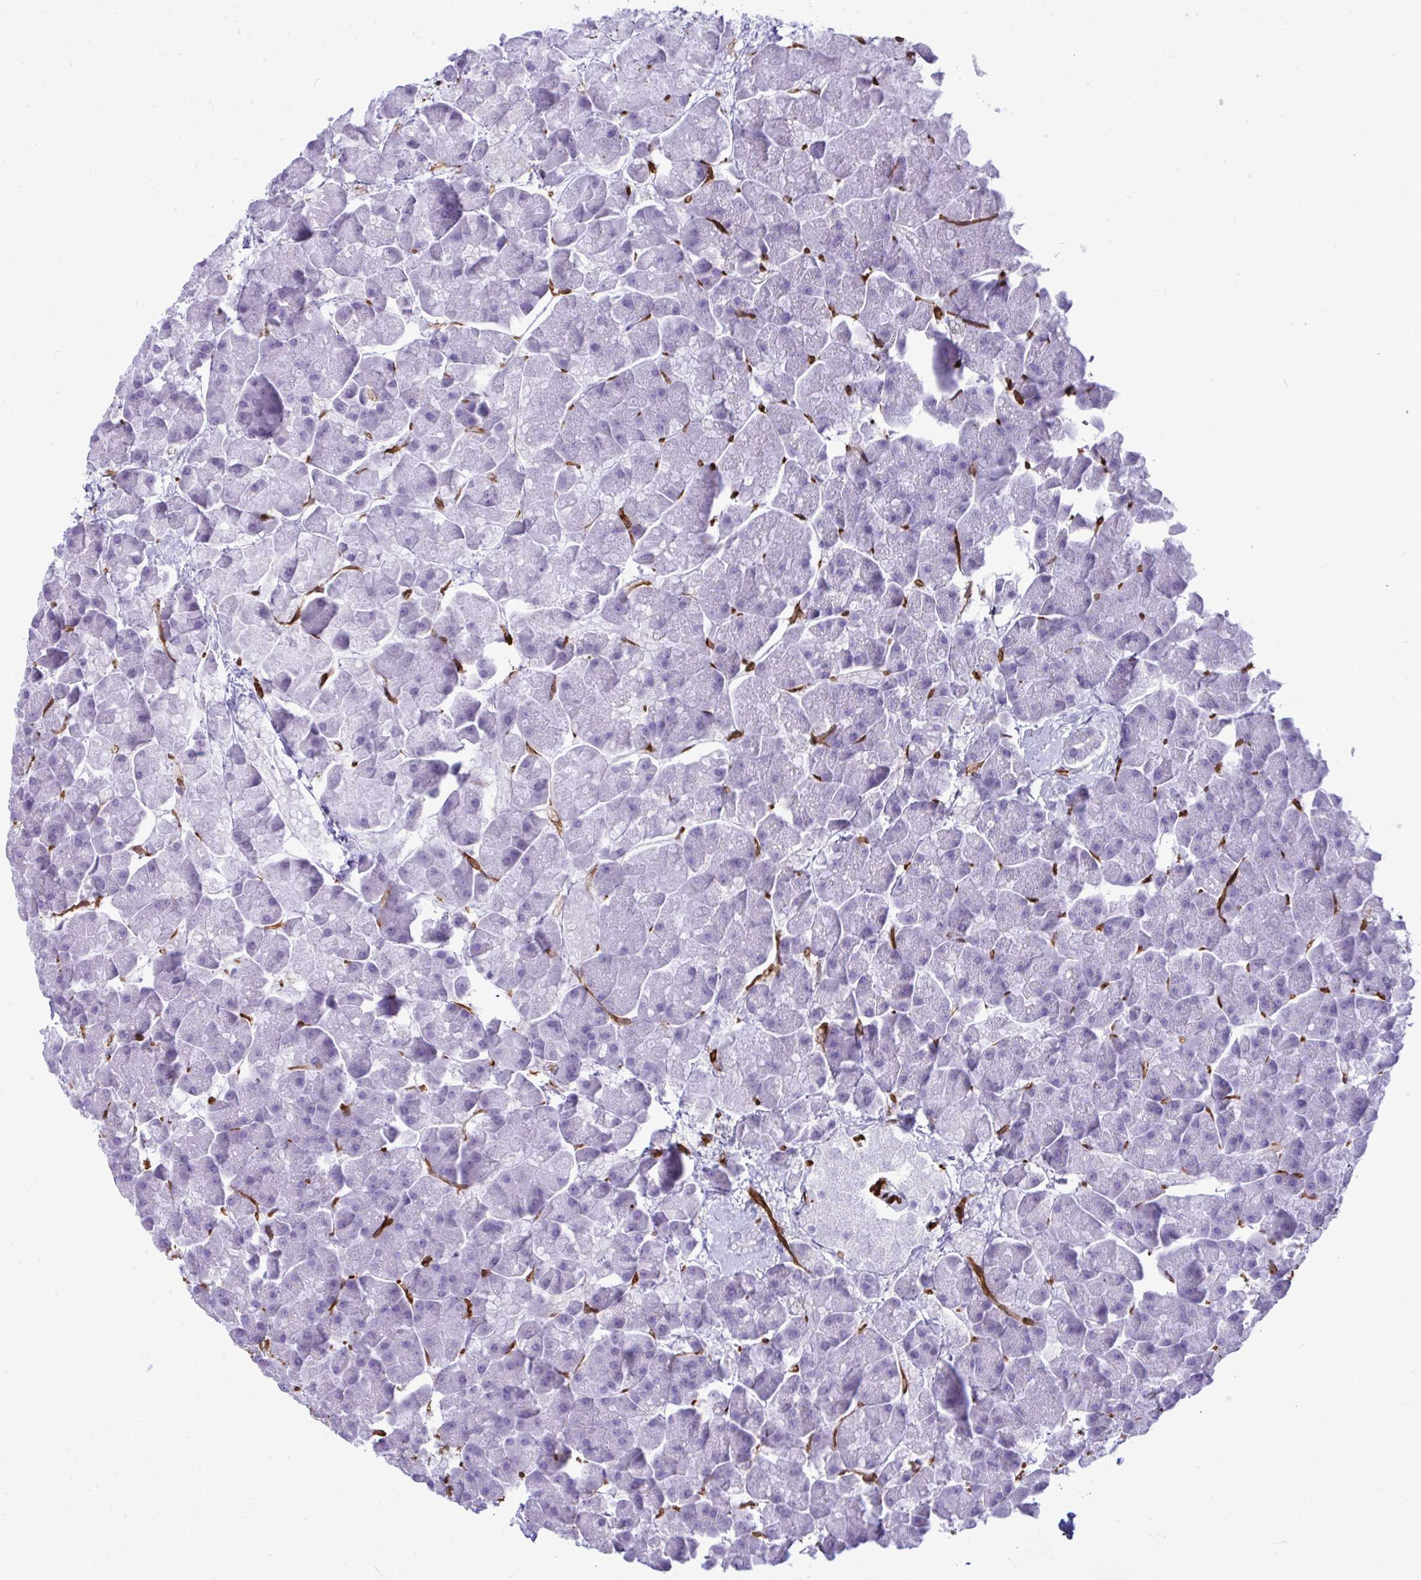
{"staining": {"intensity": "negative", "quantity": "none", "location": "none"}, "tissue": "pancreas", "cell_type": "Exocrine glandular cells", "image_type": "normal", "snomed": [{"axis": "morphology", "description": "Normal tissue, NOS"}, {"axis": "topography", "description": "Pancreas"}, {"axis": "topography", "description": "Peripheral nerve tissue"}], "caption": "High power microscopy histopathology image of an immunohistochemistry image of unremarkable pancreas, revealing no significant expression in exocrine glandular cells.", "gene": "LIMS2", "patient": {"sex": "male", "age": 54}}